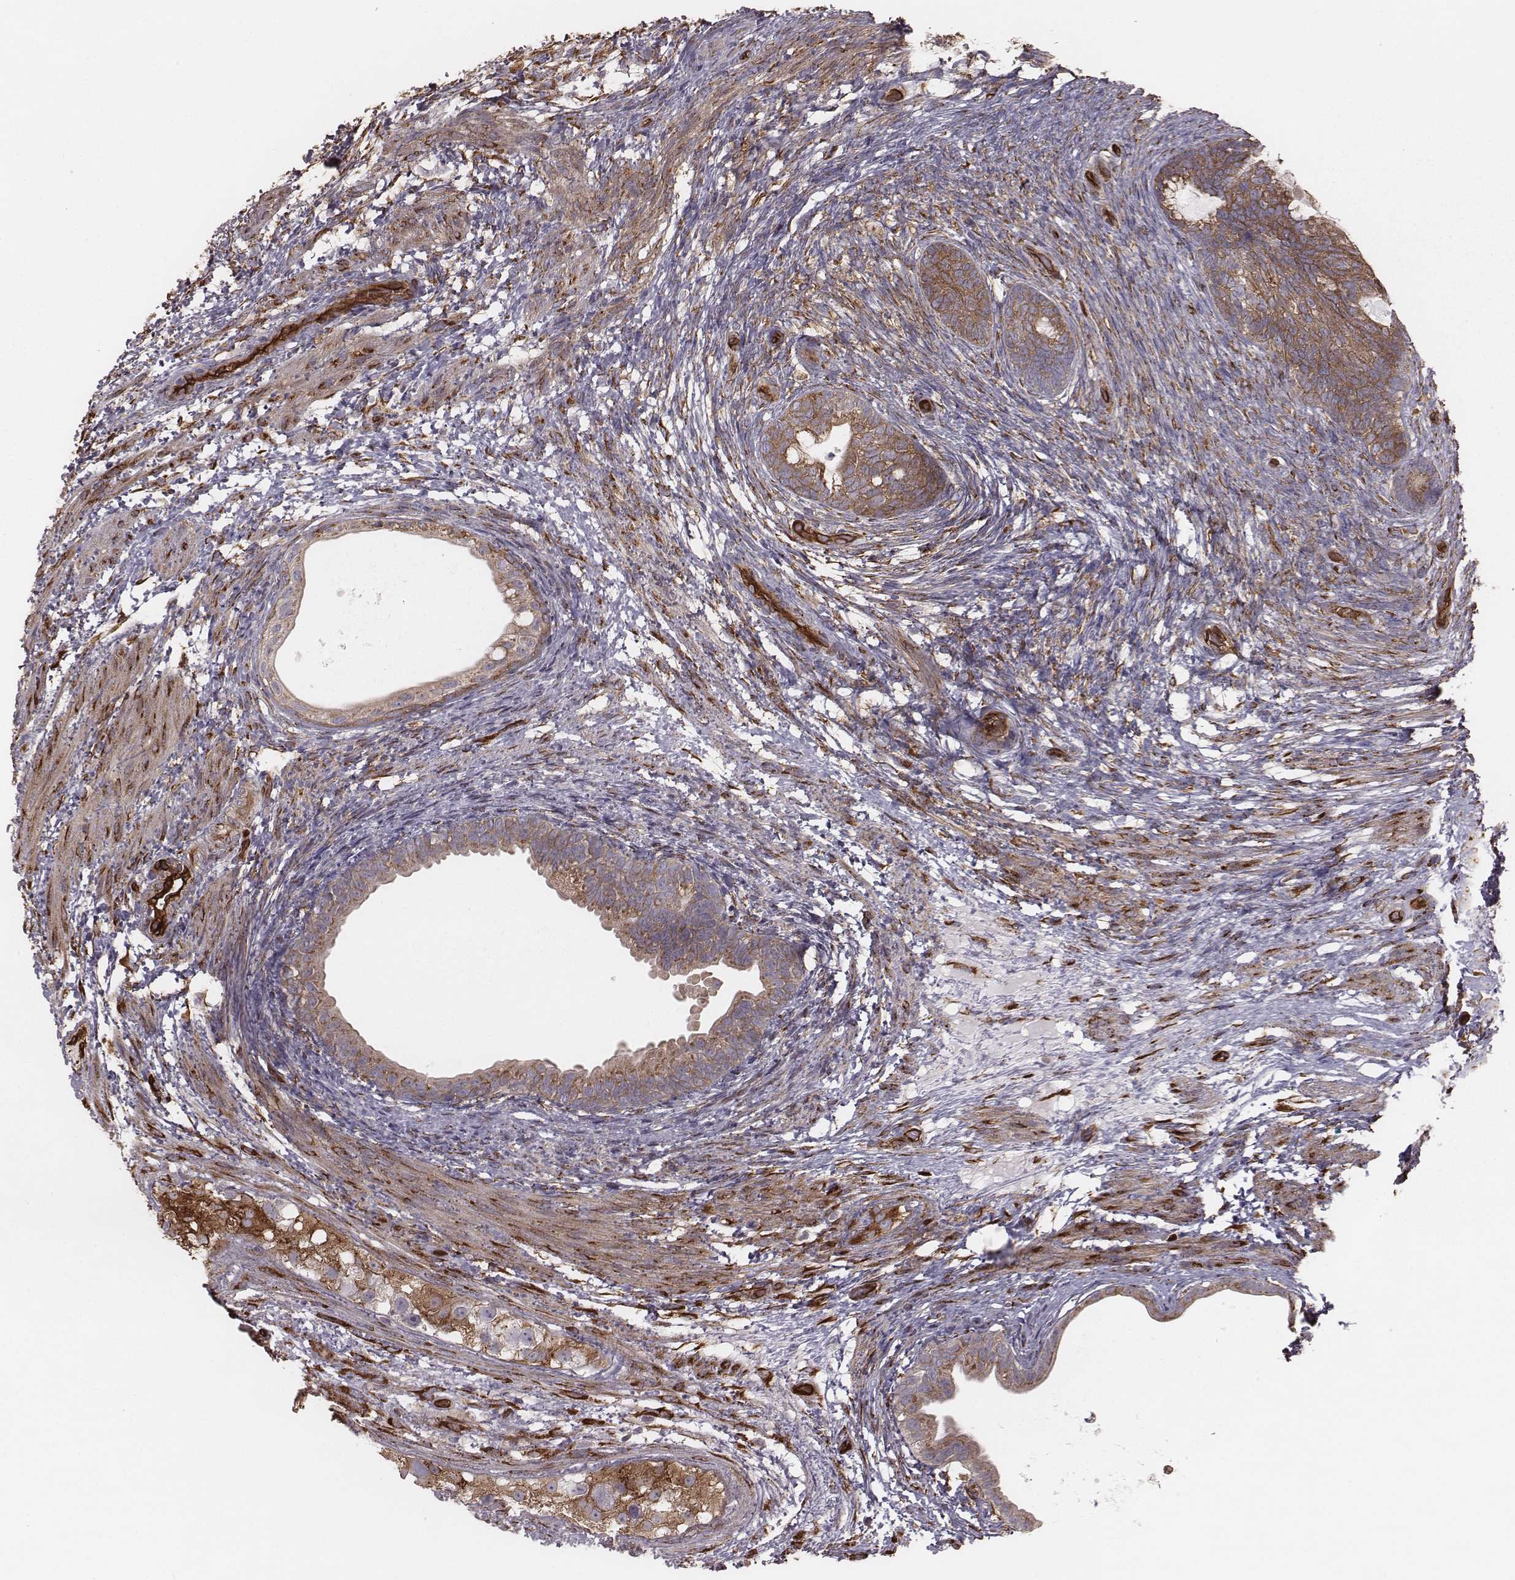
{"staining": {"intensity": "moderate", "quantity": ">75%", "location": "cytoplasmic/membranous"}, "tissue": "testis cancer", "cell_type": "Tumor cells", "image_type": "cancer", "snomed": [{"axis": "morphology", "description": "Carcinoma, Embryonal, NOS"}, {"axis": "topography", "description": "Testis"}], "caption": "Tumor cells display medium levels of moderate cytoplasmic/membranous positivity in approximately >75% of cells in human testis embryonal carcinoma.", "gene": "PALMD", "patient": {"sex": "male", "age": 24}}